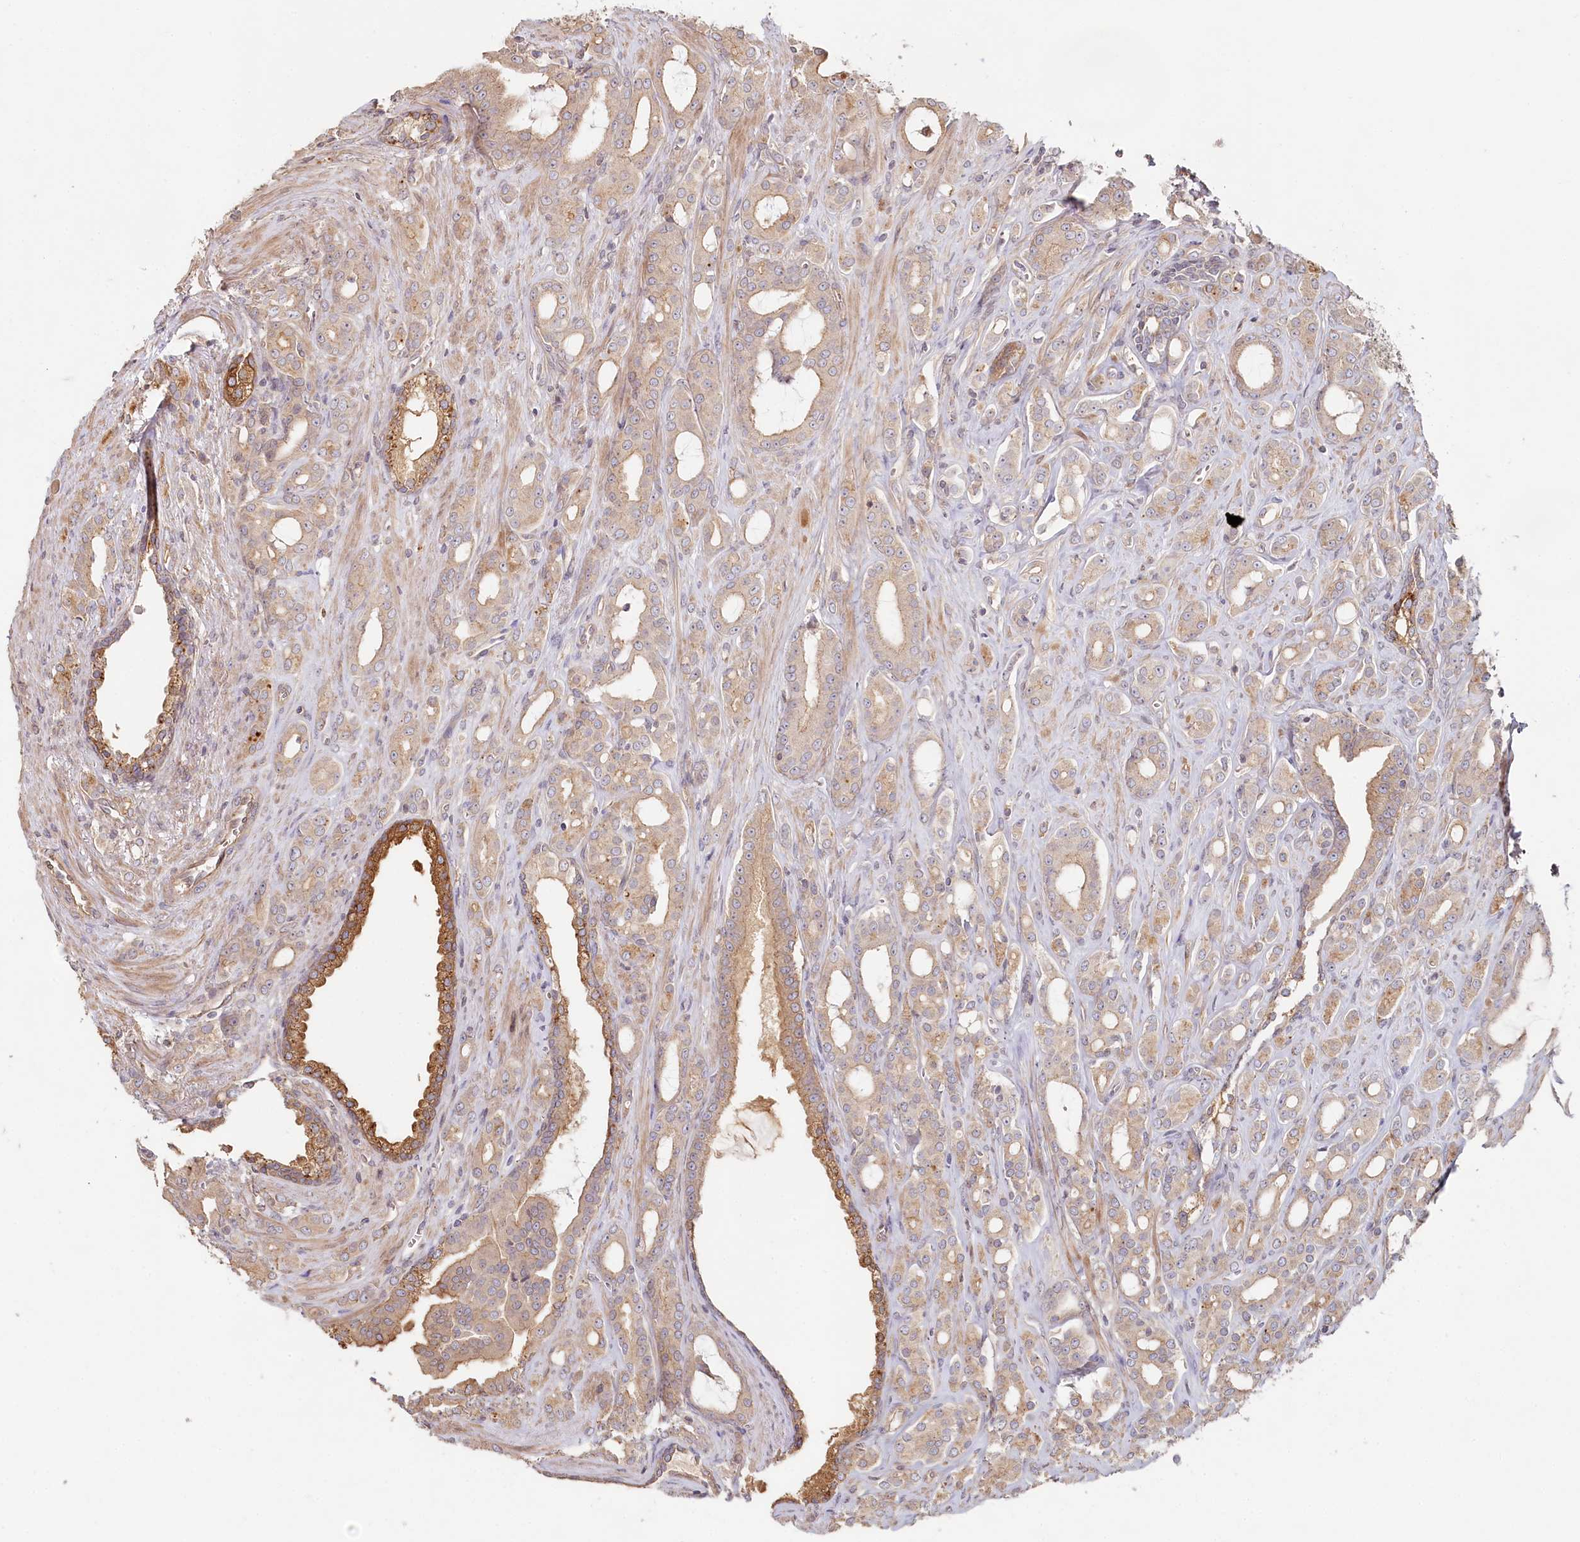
{"staining": {"intensity": "moderate", "quantity": "25%-75%", "location": "cytoplasmic/membranous"}, "tissue": "prostate cancer", "cell_type": "Tumor cells", "image_type": "cancer", "snomed": [{"axis": "morphology", "description": "Adenocarcinoma, High grade"}, {"axis": "topography", "description": "Prostate"}], "caption": "IHC photomicrograph of human high-grade adenocarcinoma (prostate) stained for a protein (brown), which displays medium levels of moderate cytoplasmic/membranous expression in about 25%-75% of tumor cells.", "gene": "TCHP", "patient": {"sex": "male", "age": 72}}